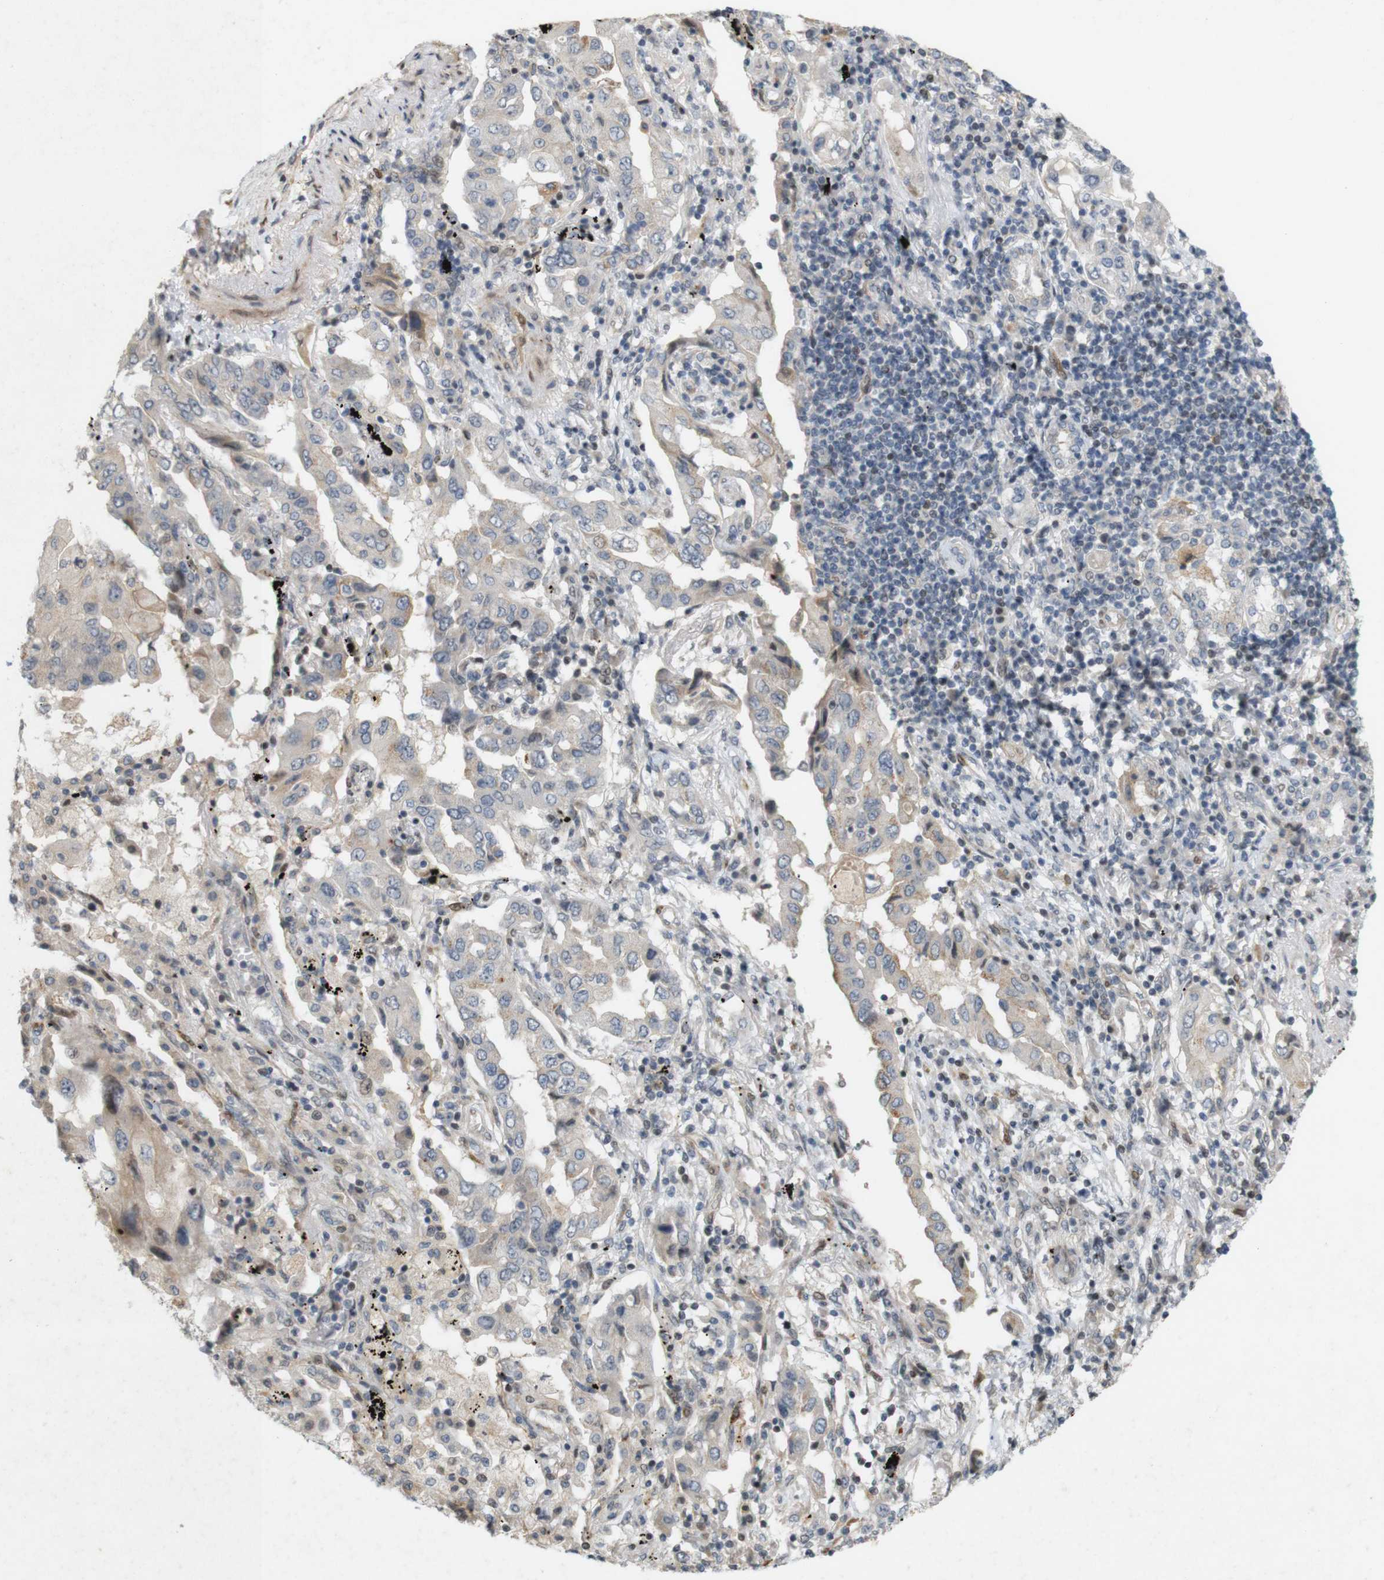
{"staining": {"intensity": "weak", "quantity": "<25%", "location": "cytoplasmic/membranous"}, "tissue": "lung cancer", "cell_type": "Tumor cells", "image_type": "cancer", "snomed": [{"axis": "morphology", "description": "Adenocarcinoma, NOS"}, {"axis": "topography", "description": "Lung"}], "caption": "Human lung cancer stained for a protein using immunohistochemistry exhibits no staining in tumor cells.", "gene": "PPP1R14A", "patient": {"sex": "female", "age": 65}}